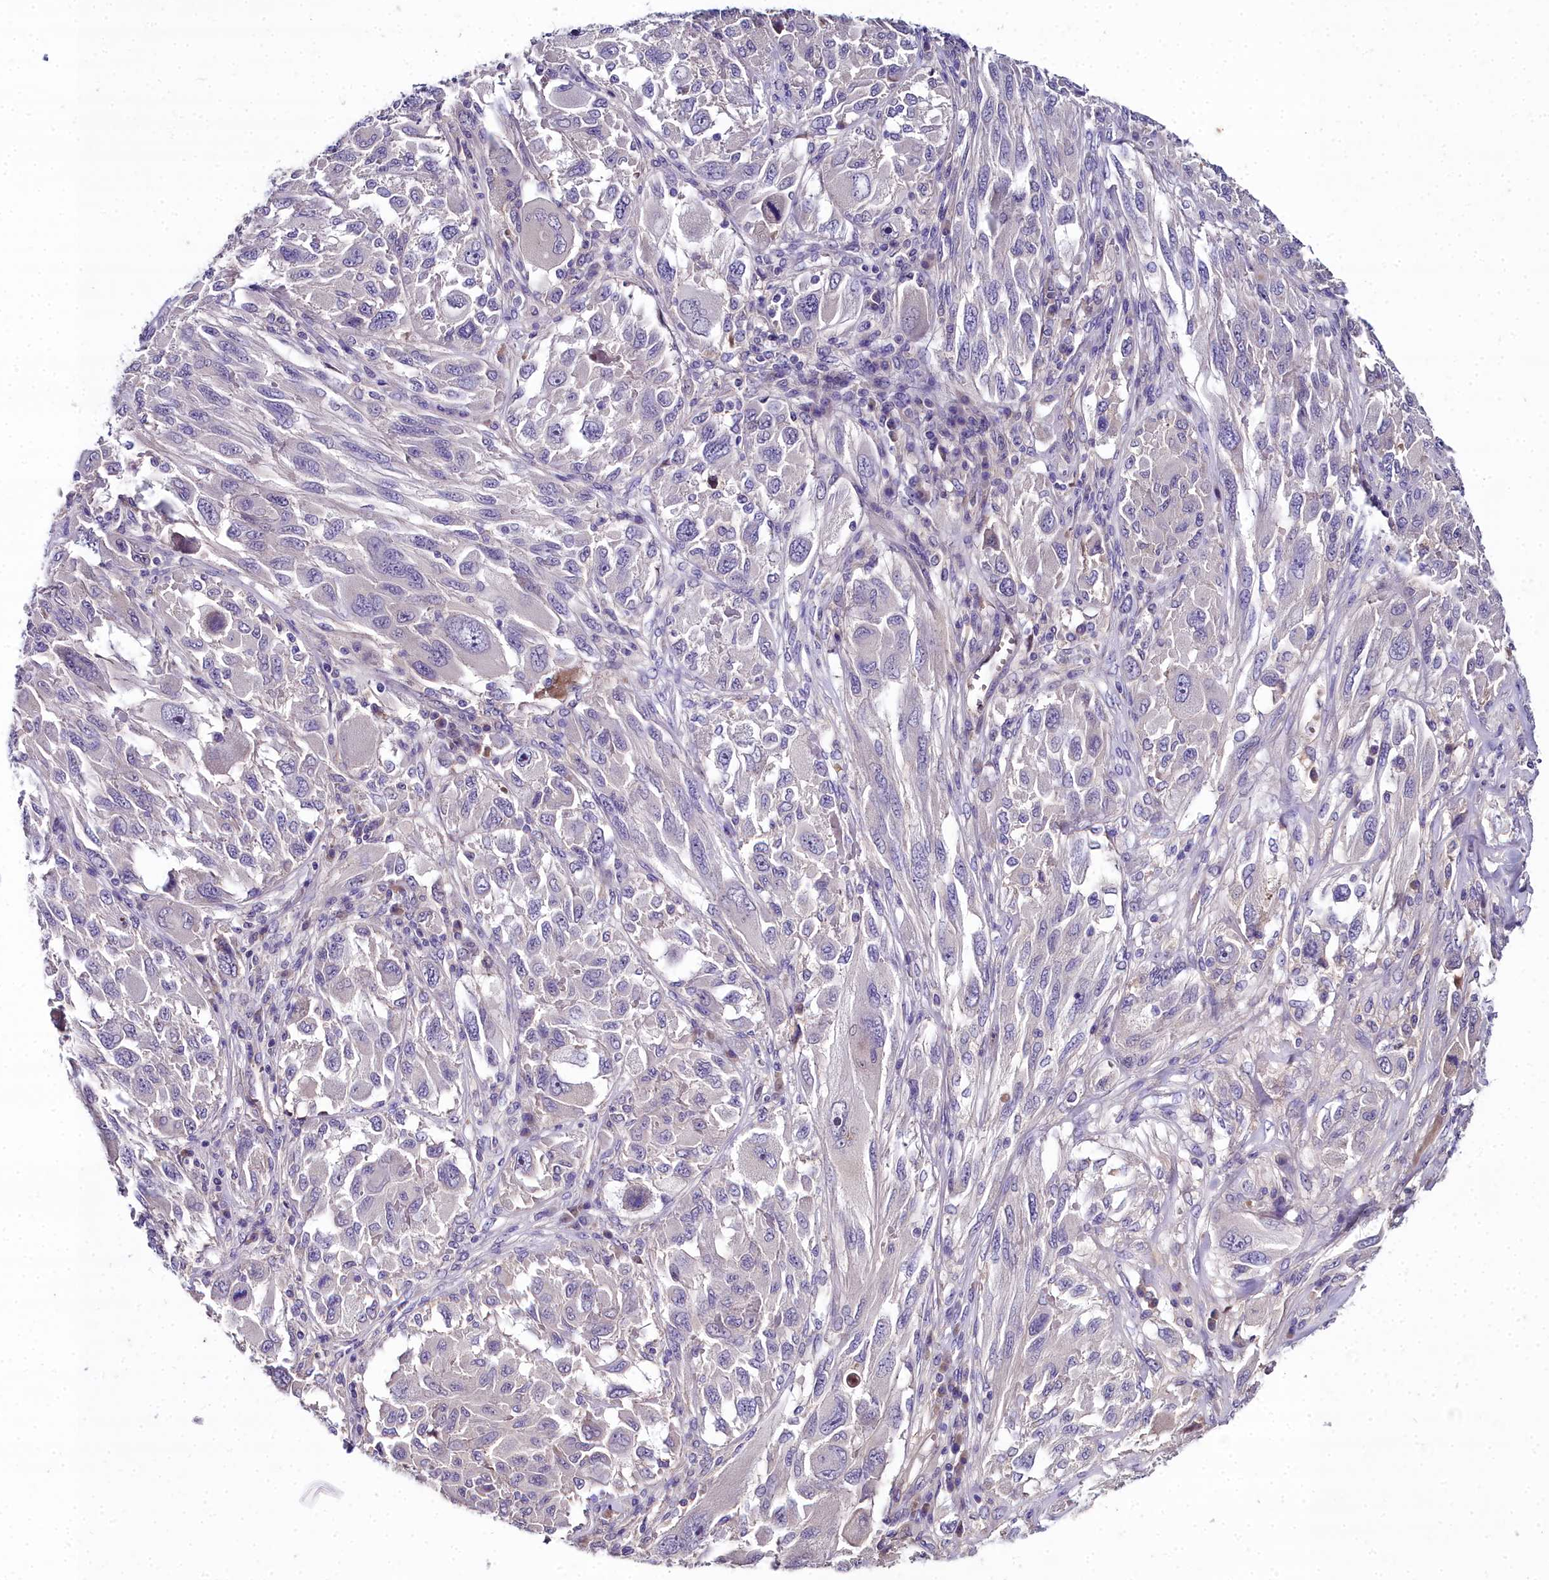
{"staining": {"intensity": "negative", "quantity": "none", "location": "none"}, "tissue": "melanoma", "cell_type": "Tumor cells", "image_type": "cancer", "snomed": [{"axis": "morphology", "description": "Malignant melanoma, NOS"}, {"axis": "topography", "description": "Skin"}], "caption": "DAB immunohistochemical staining of human melanoma demonstrates no significant expression in tumor cells.", "gene": "NT5M", "patient": {"sex": "female", "age": 91}}